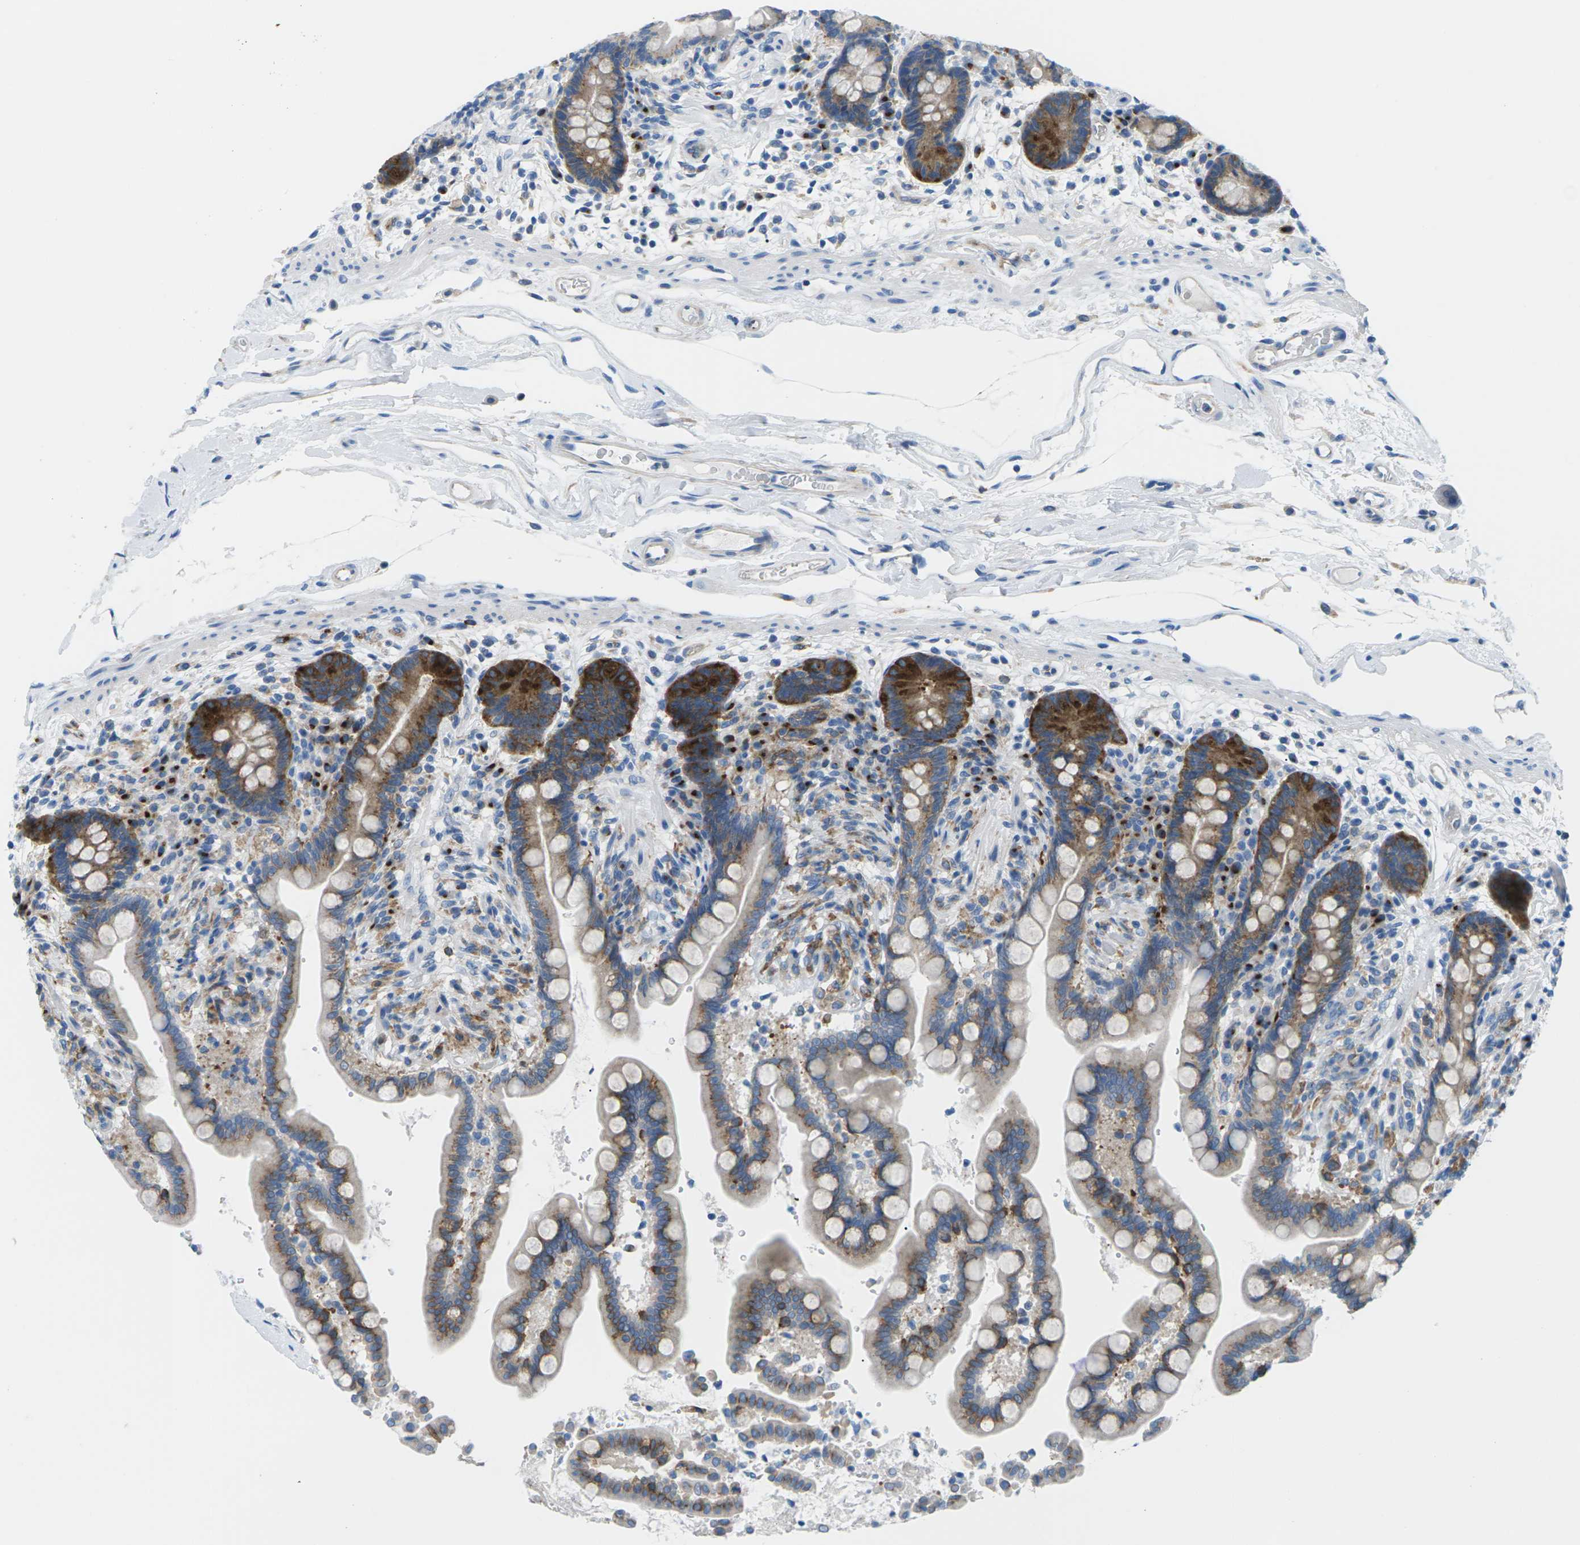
{"staining": {"intensity": "negative", "quantity": "none", "location": "none"}, "tissue": "colon", "cell_type": "Endothelial cells", "image_type": "normal", "snomed": [{"axis": "morphology", "description": "Normal tissue, NOS"}, {"axis": "topography", "description": "Colon"}], "caption": "This is a photomicrograph of immunohistochemistry (IHC) staining of benign colon, which shows no expression in endothelial cells. (Immunohistochemistry (ihc), brightfield microscopy, high magnification).", "gene": "SYNGR2", "patient": {"sex": "male", "age": 73}}